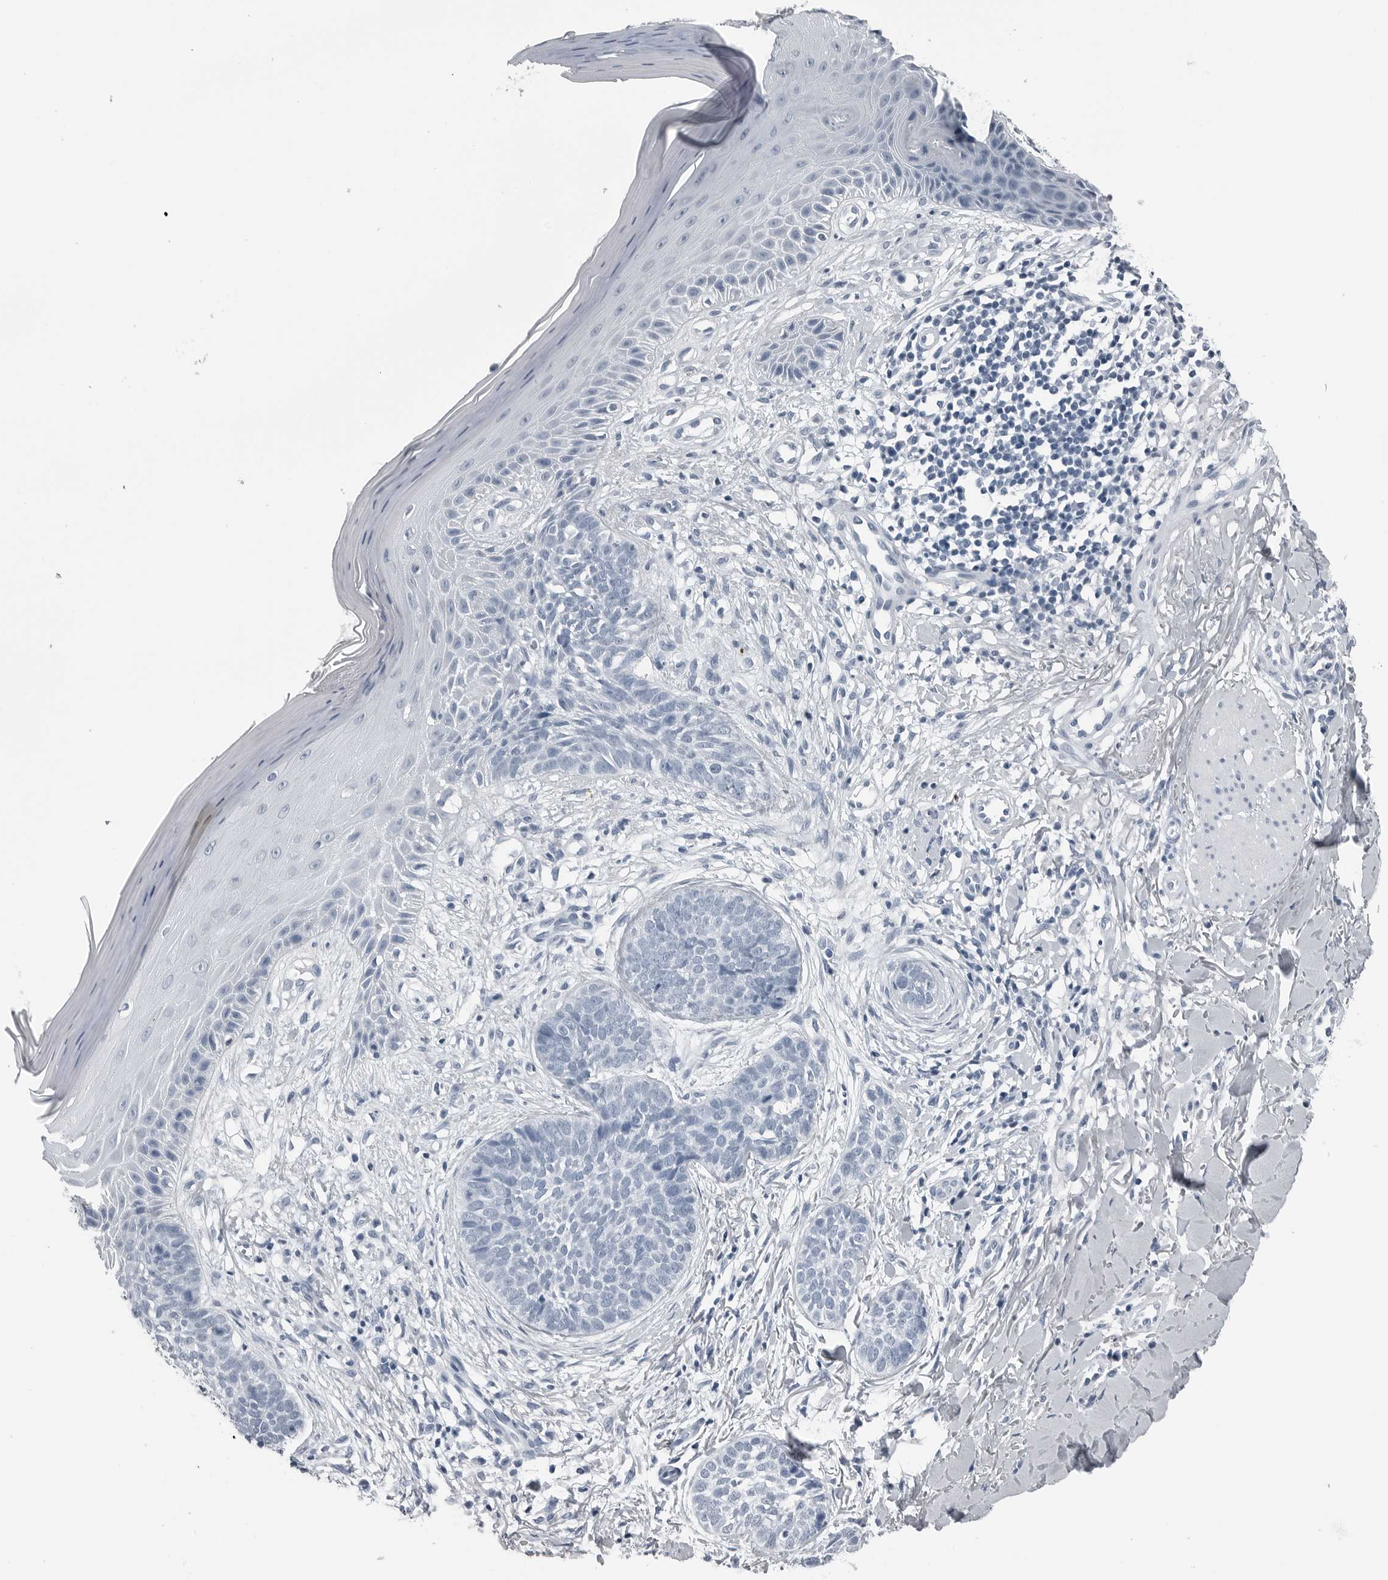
{"staining": {"intensity": "negative", "quantity": "none", "location": "none"}, "tissue": "skin cancer", "cell_type": "Tumor cells", "image_type": "cancer", "snomed": [{"axis": "morphology", "description": "Normal tissue, NOS"}, {"axis": "morphology", "description": "Basal cell carcinoma"}, {"axis": "topography", "description": "Skin"}], "caption": "Immunohistochemistry (IHC) of basal cell carcinoma (skin) displays no expression in tumor cells.", "gene": "SPINK1", "patient": {"sex": "male", "age": 67}}